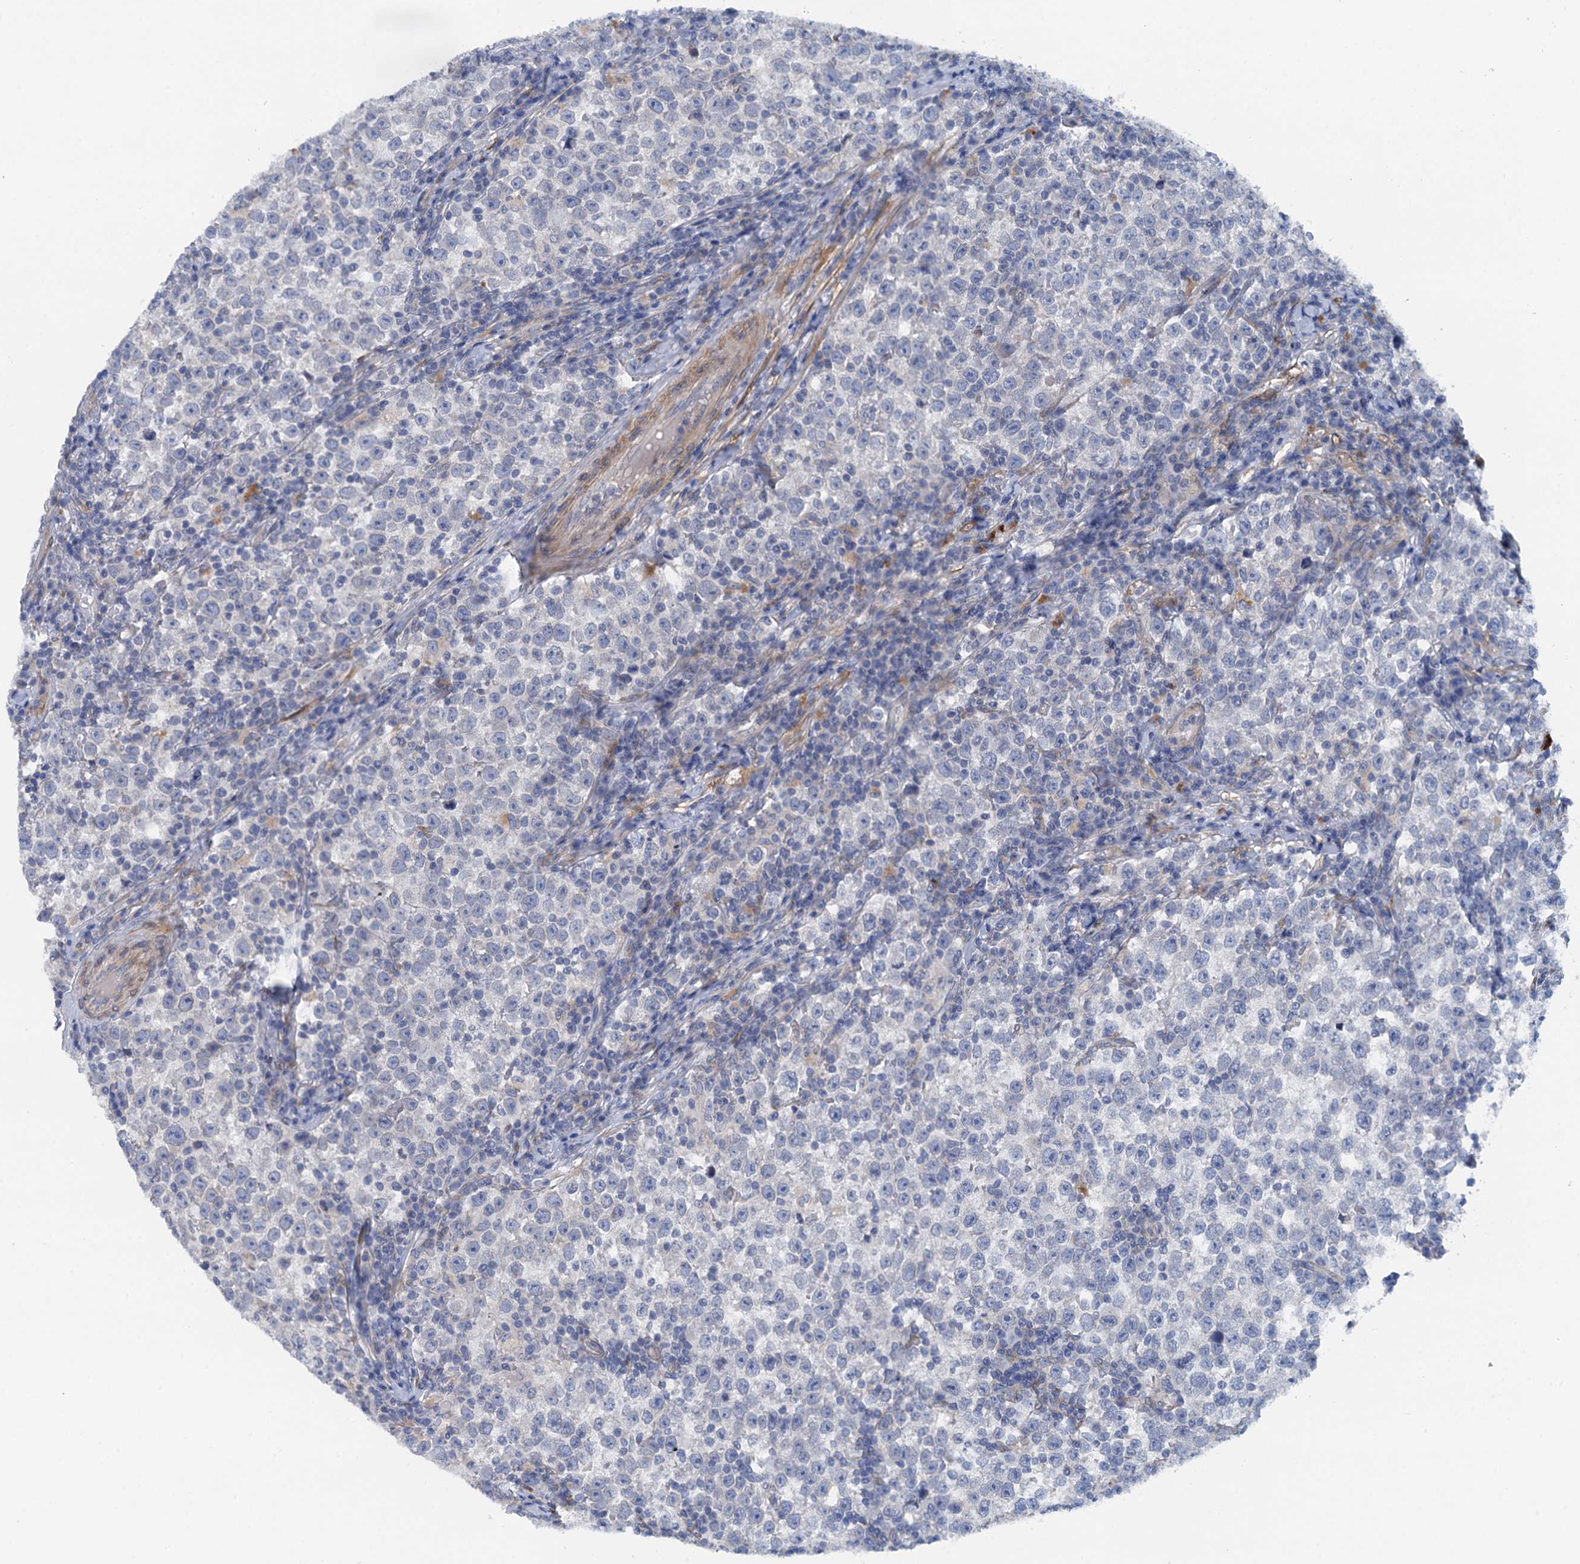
{"staining": {"intensity": "negative", "quantity": "none", "location": "none"}, "tissue": "testis cancer", "cell_type": "Tumor cells", "image_type": "cancer", "snomed": [{"axis": "morphology", "description": "Normal tissue, NOS"}, {"axis": "morphology", "description": "Seminoma, NOS"}, {"axis": "topography", "description": "Testis"}], "caption": "A high-resolution photomicrograph shows IHC staining of testis seminoma, which displays no significant staining in tumor cells.", "gene": "POGLUT3", "patient": {"sex": "male", "age": 43}}